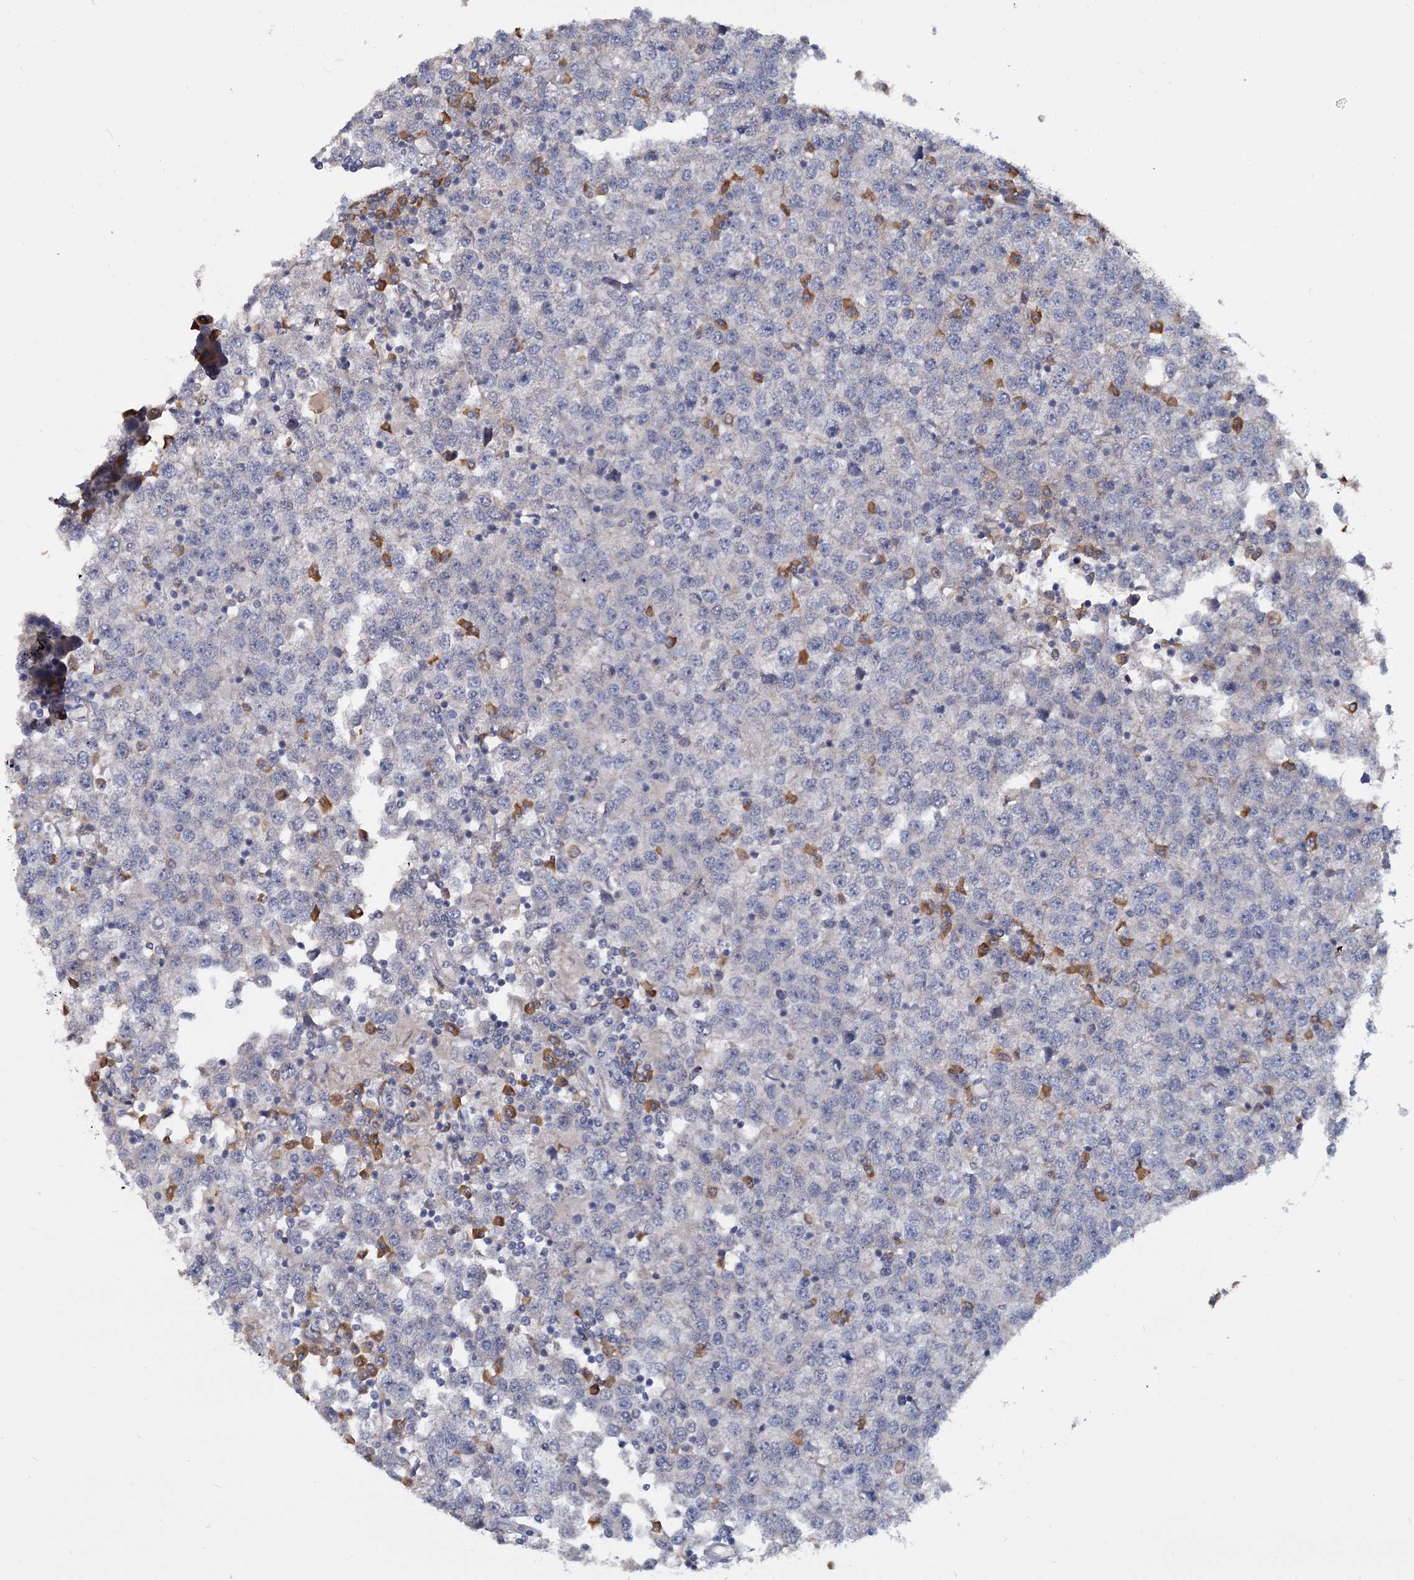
{"staining": {"intensity": "negative", "quantity": "none", "location": "none"}, "tissue": "testis cancer", "cell_type": "Tumor cells", "image_type": "cancer", "snomed": [{"axis": "morphology", "description": "Seminoma, NOS"}, {"axis": "topography", "description": "Testis"}], "caption": "Immunohistochemistry (IHC) histopathology image of seminoma (testis) stained for a protein (brown), which reveals no expression in tumor cells.", "gene": "LRRC51", "patient": {"sex": "male", "age": 65}}